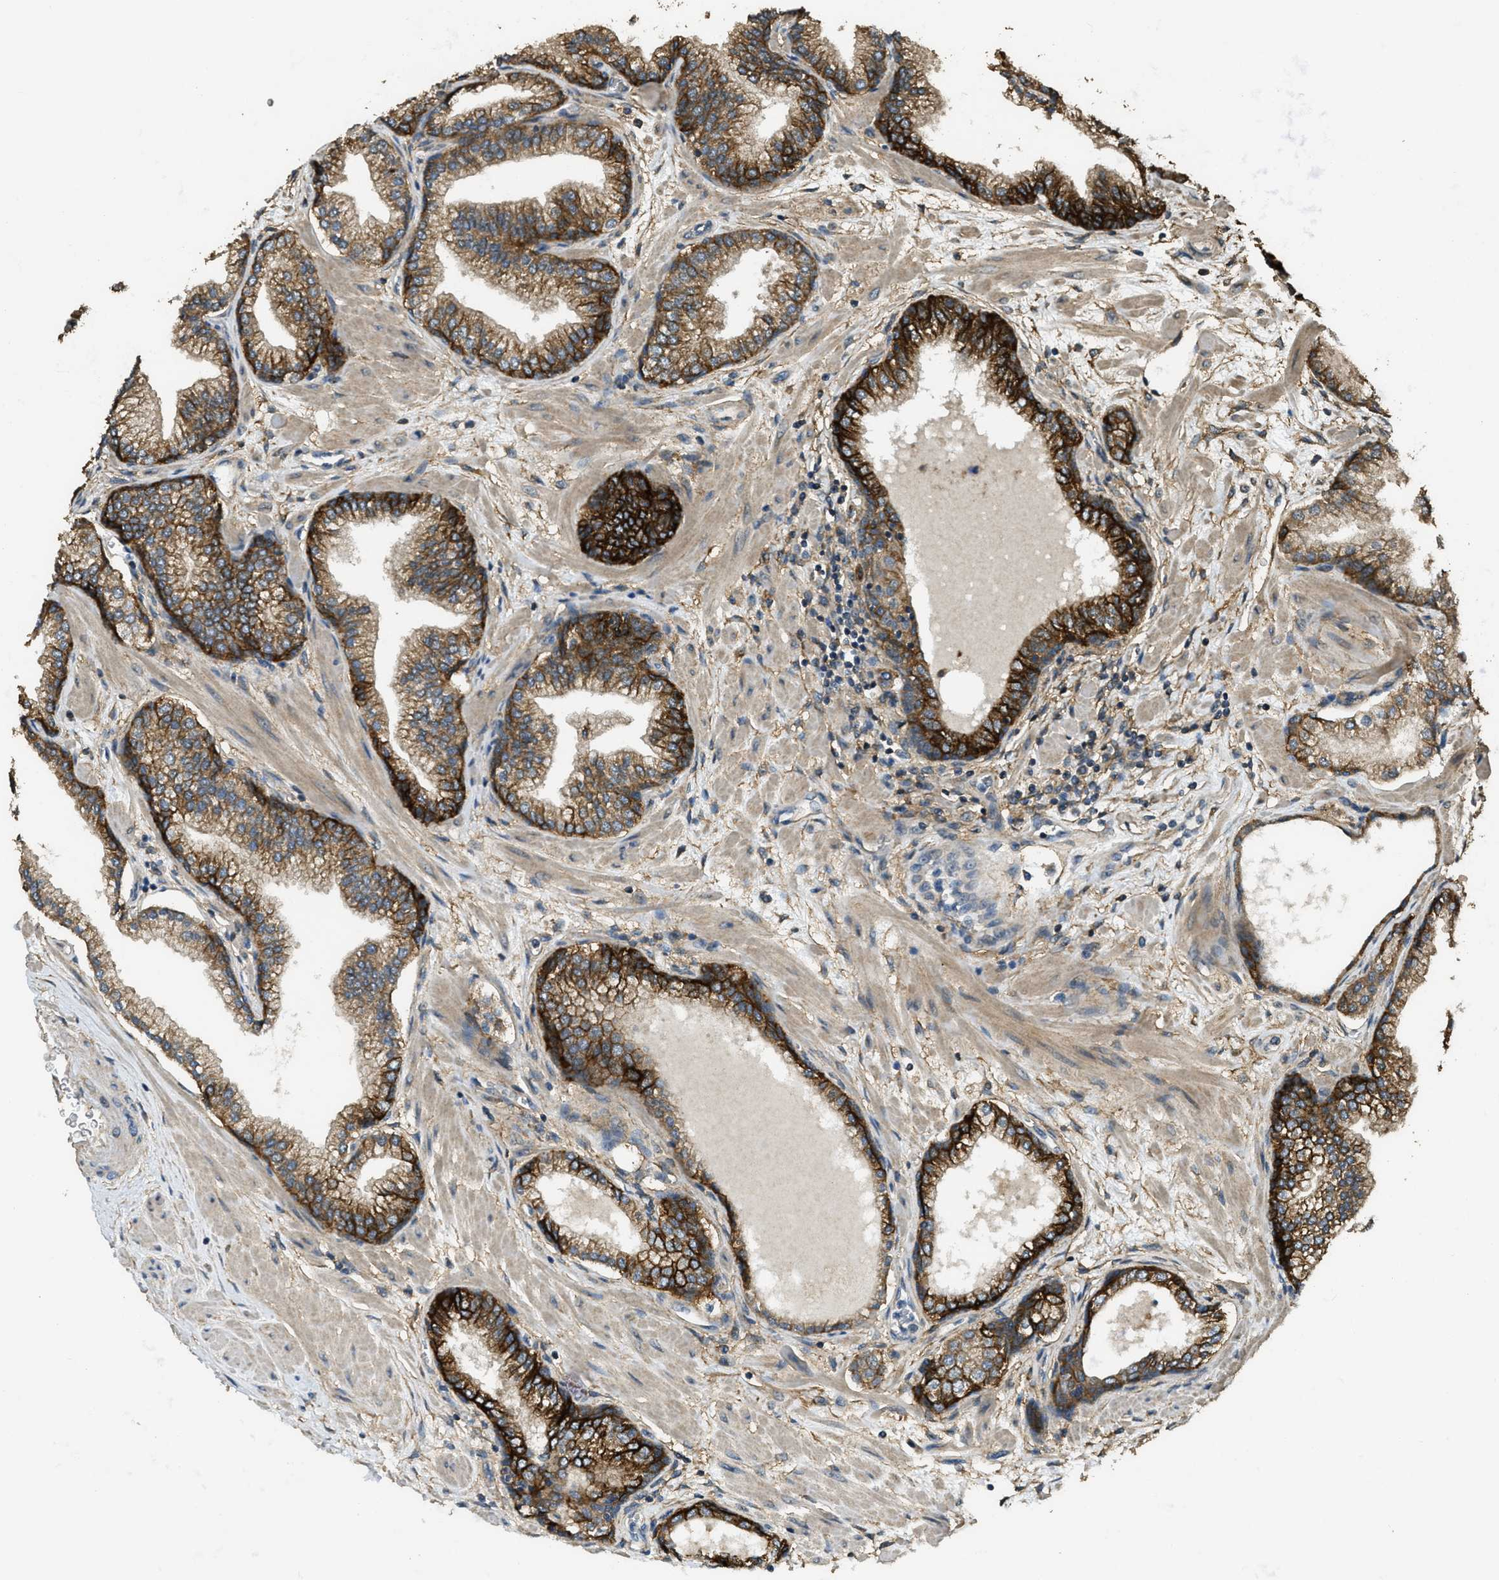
{"staining": {"intensity": "strong", "quantity": ">75%", "location": "cytoplasmic/membranous"}, "tissue": "prostate", "cell_type": "Glandular cells", "image_type": "normal", "snomed": [{"axis": "morphology", "description": "Normal tissue, NOS"}, {"axis": "morphology", "description": "Urothelial carcinoma, Low grade"}, {"axis": "topography", "description": "Urinary bladder"}, {"axis": "topography", "description": "Prostate"}], "caption": "Strong cytoplasmic/membranous positivity for a protein is identified in approximately >75% of glandular cells of benign prostate using IHC.", "gene": "CD276", "patient": {"sex": "male", "age": 60}}